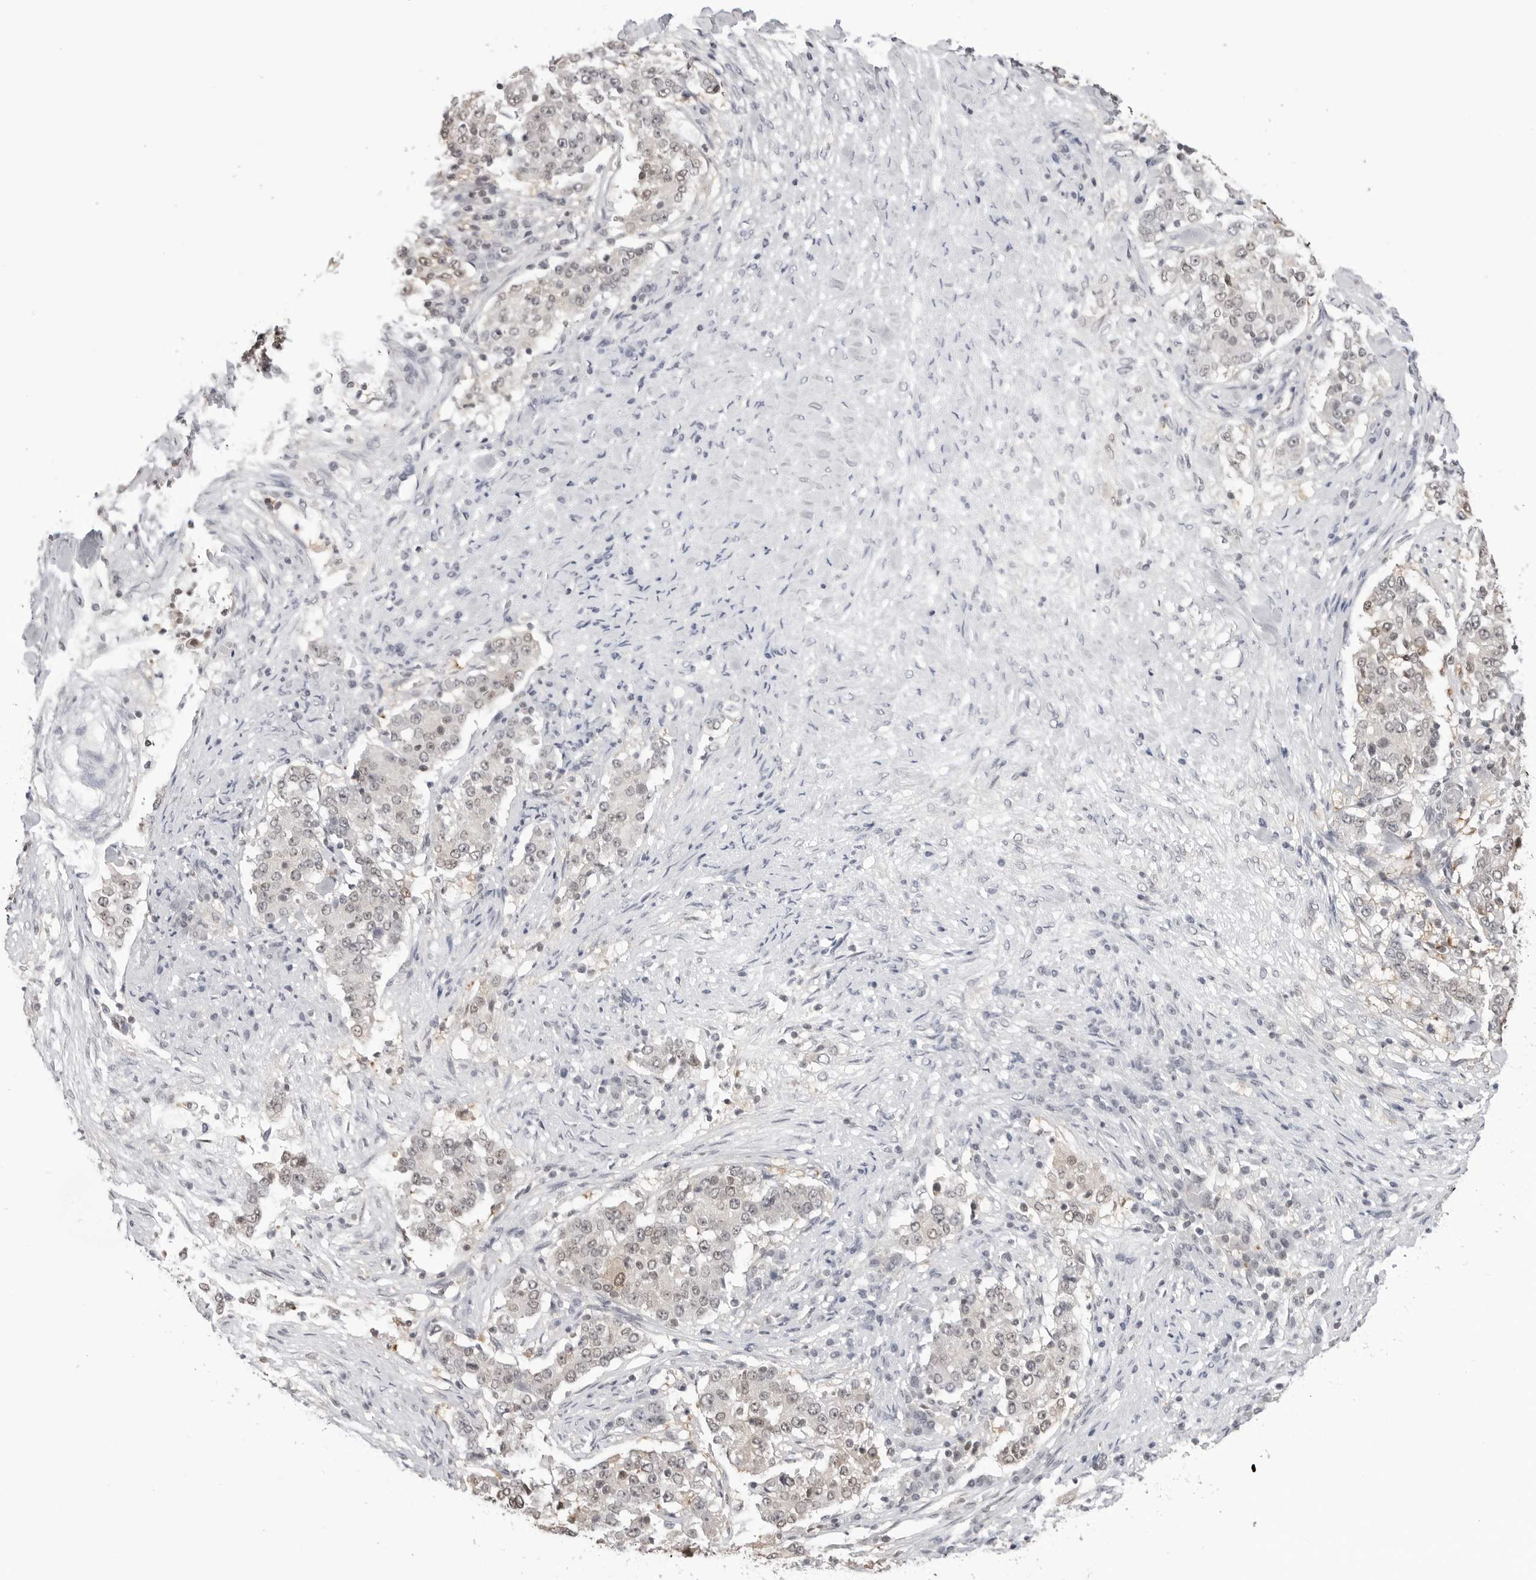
{"staining": {"intensity": "weak", "quantity": "<25%", "location": "nuclear"}, "tissue": "stomach cancer", "cell_type": "Tumor cells", "image_type": "cancer", "snomed": [{"axis": "morphology", "description": "Adenocarcinoma, NOS"}, {"axis": "topography", "description": "Stomach"}], "caption": "Stomach adenocarcinoma stained for a protein using immunohistochemistry (IHC) displays no expression tumor cells.", "gene": "YWHAG", "patient": {"sex": "male", "age": 59}}